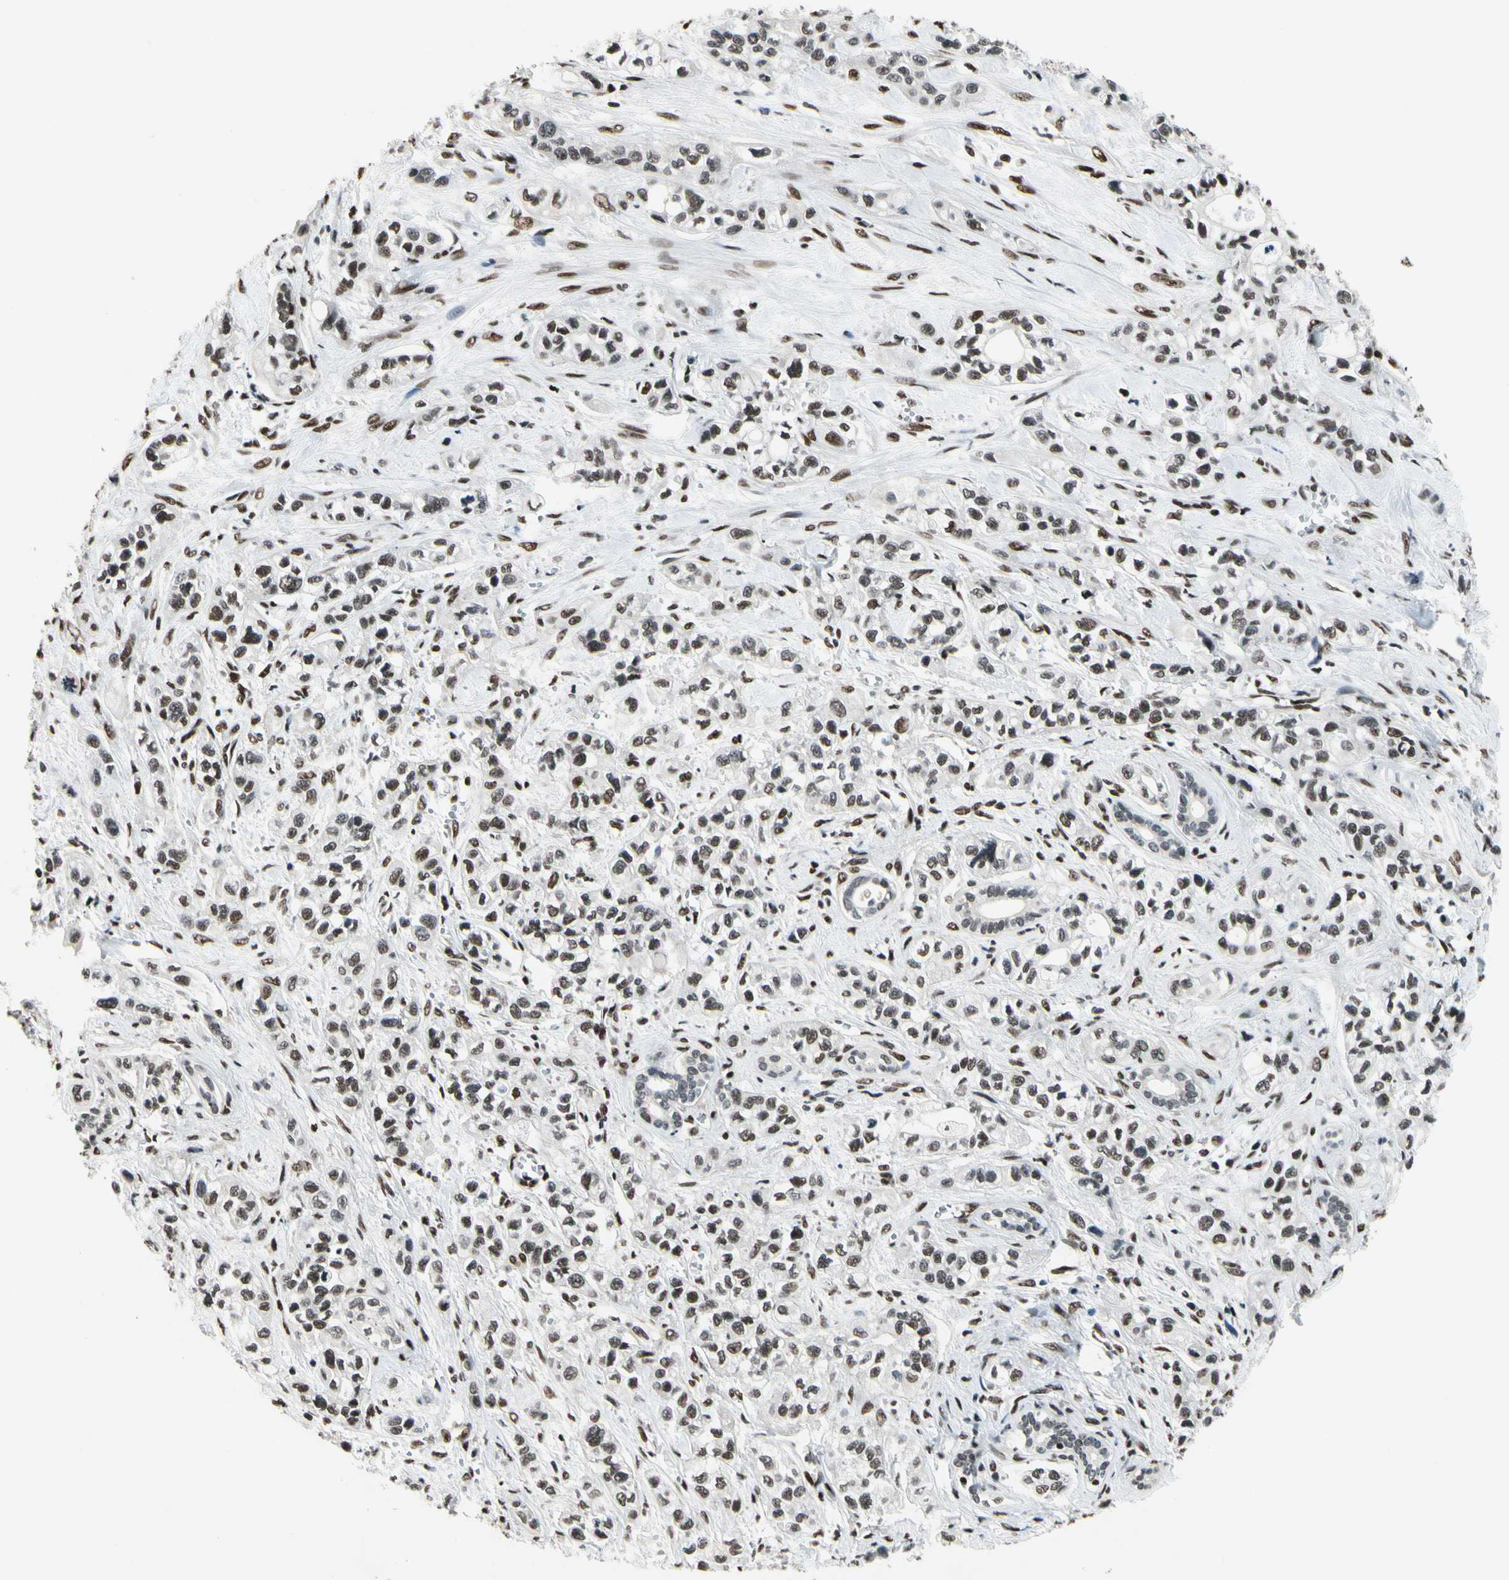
{"staining": {"intensity": "moderate", "quantity": "25%-75%", "location": "nuclear"}, "tissue": "pancreatic cancer", "cell_type": "Tumor cells", "image_type": "cancer", "snomed": [{"axis": "morphology", "description": "Adenocarcinoma, NOS"}, {"axis": "topography", "description": "Pancreas"}], "caption": "There is medium levels of moderate nuclear expression in tumor cells of pancreatic adenocarcinoma, as demonstrated by immunohistochemical staining (brown color).", "gene": "RECQL", "patient": {"sex": "male", "age": 74}}